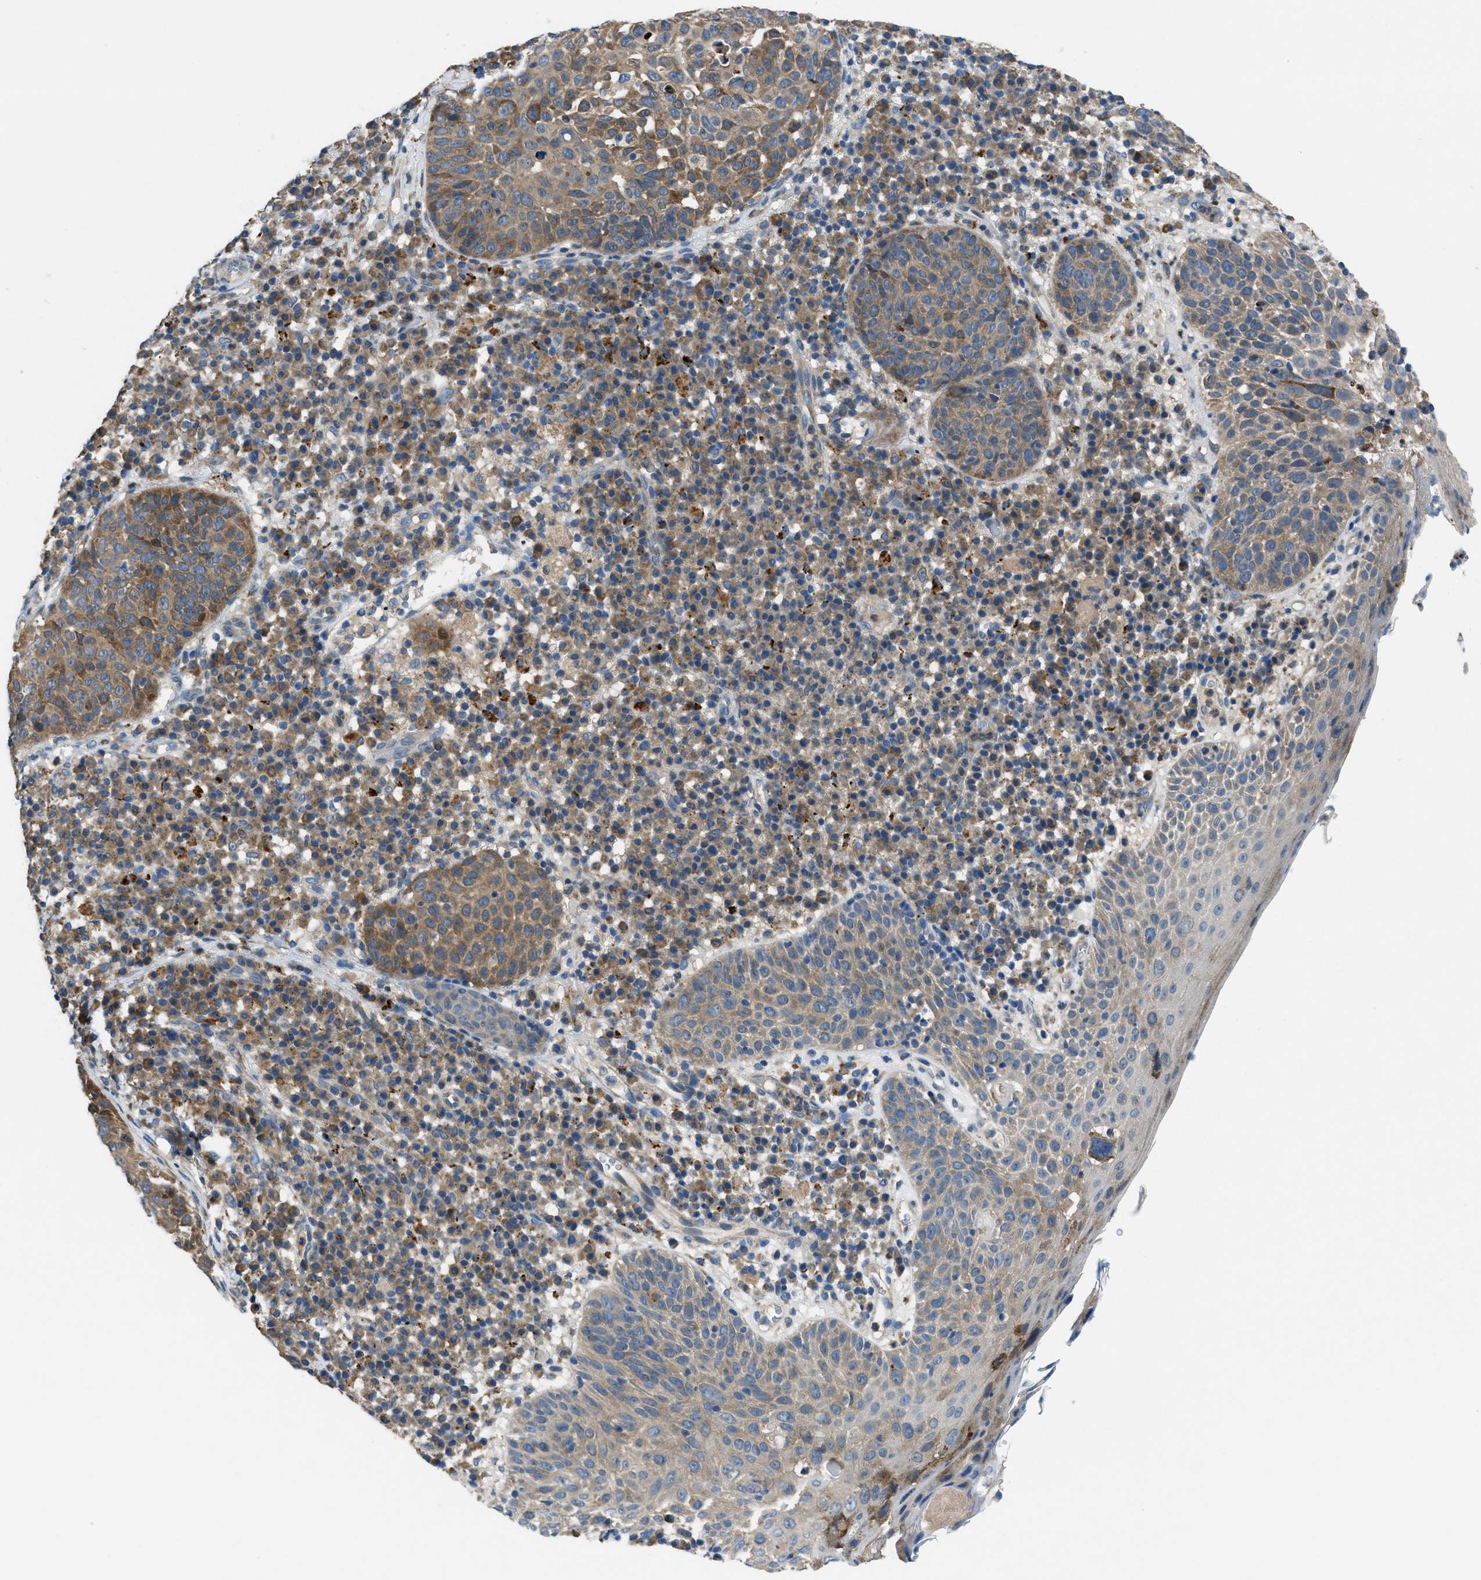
{"staining": {"intensity": "moderate", "quantity": ">75%", "location": "cytoplasmic/membranous"}, "tissue": "skin cancer", "cell_type": "Tumor cells", "image_type": "cancer", "snomed": [{"axis": "morphology", "description": "Squamous cell carcinoma in situ, NOS"}, {"axis": "morphology", "description": "Squamous cell carcinoma, NOS"}, {"axis": "topography", "description": "Skin"}], "caption": "This is a micrograph of immunohistochemistry staining of squamous cell carcinoma in situ (skin), which shows moderate staining in the cytoplasmic/membranous of tumor cells.", "gene": "MAP3K20", "patient": {"sex": "male", "age": 93}}